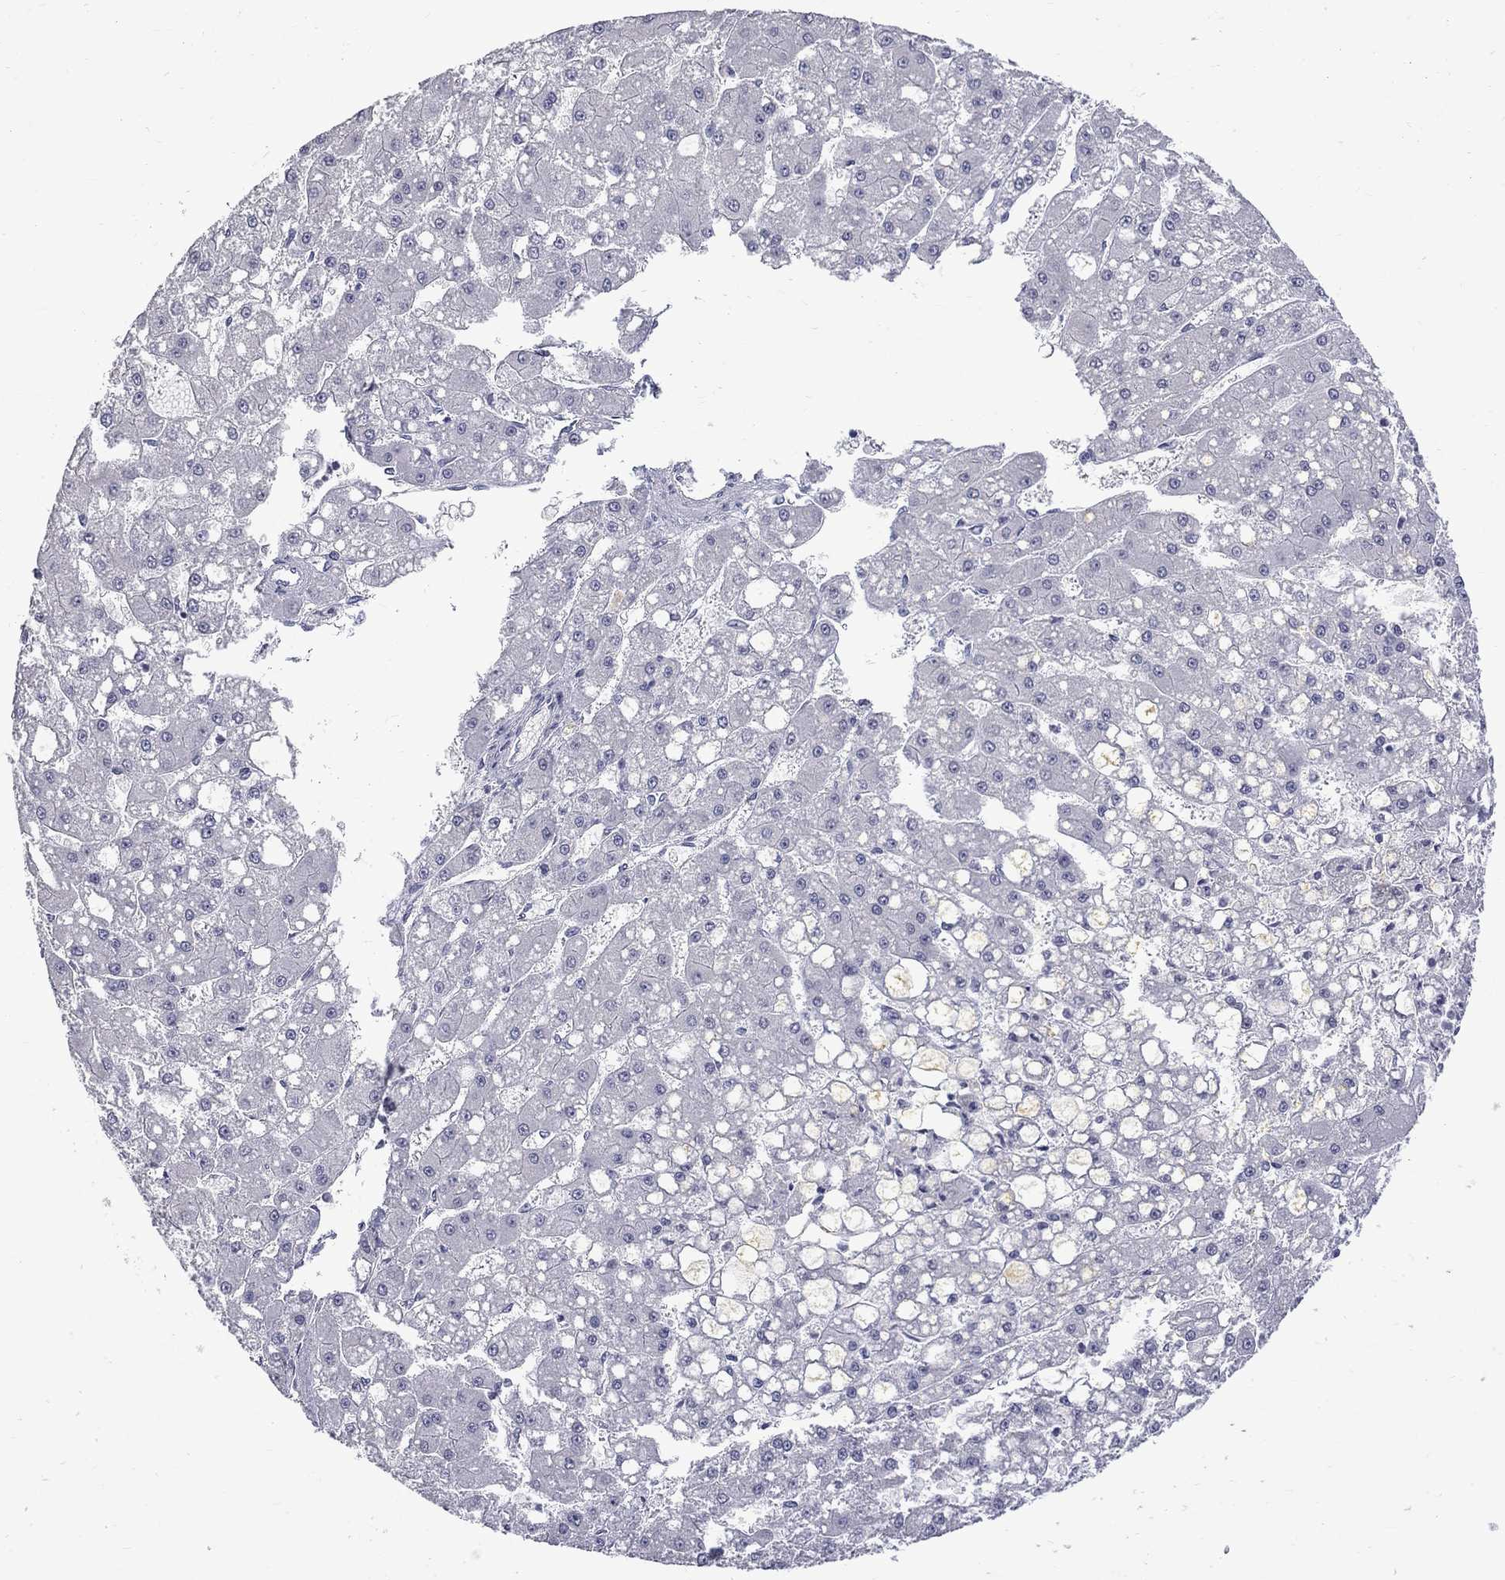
{"staining": {"intensity": "negative", "quantity": "none", "location": "none"}, "tissue": "liver cancer", "cell_type": "Tumor cells", "image_type": "cancer", "snomed": [{"axis": "morphology", "description": "Carcinoma, Hepatocellular, NOS"}, {"axis": "topography", "description": "Liver"}], "caption": "There is no significant staining in tumor cells of liver cancer. (Stains: DAB (3,3'-diaminobenzidine) immunohistochemistry (IHC) with hematoxylin counter stain, Microscopy: brightfield microscopy at high magnification).", "gene": "CTNND2", "patient": {"sex": "male", "age": 67}}